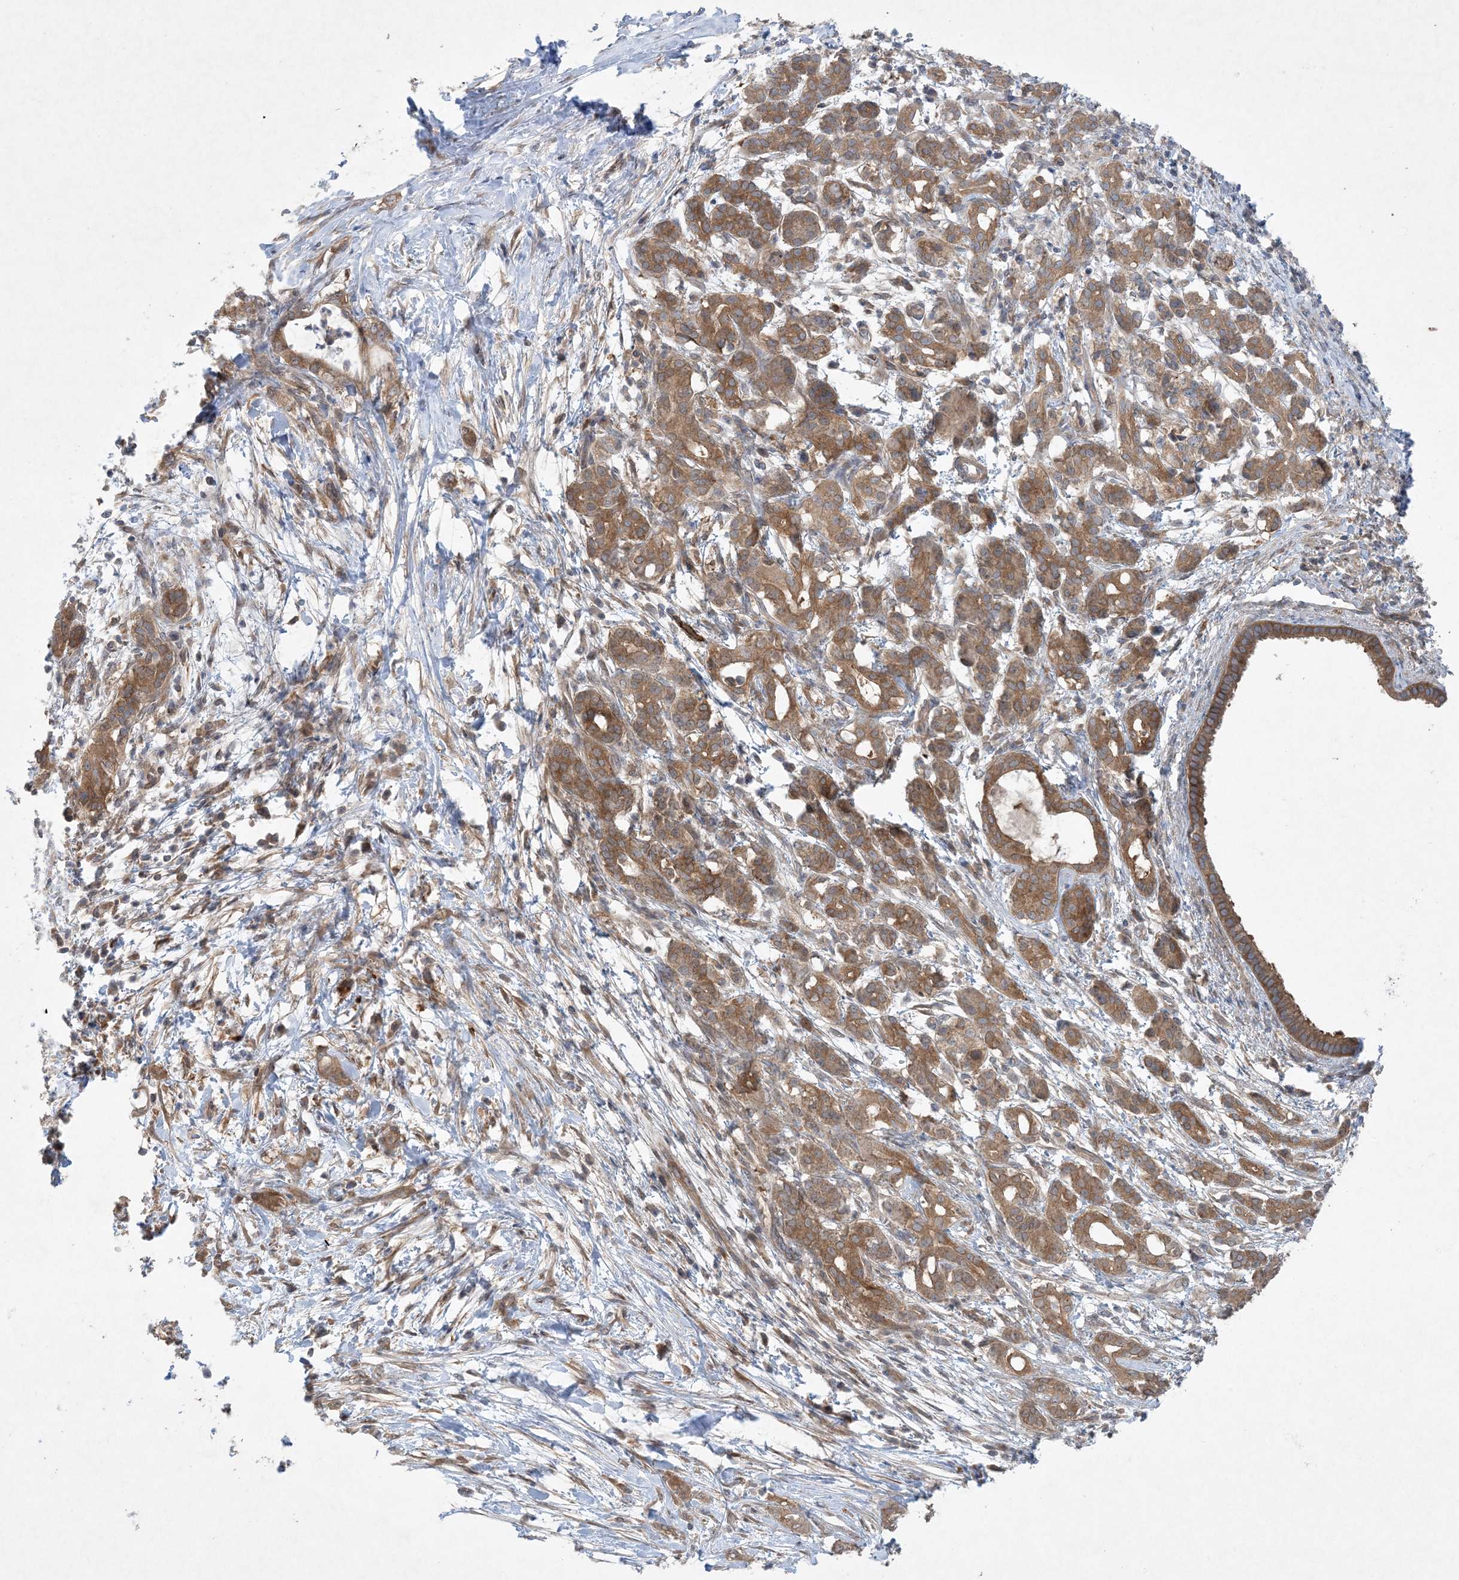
{"staining": {"intensity": "moderate", "quantity": ">75%", "location": "cytoplasmic/membranous"}, "tissue": "pancreatic cancer", "cell_type": "Tumor cells", "image_type": "cancer", "snomed": [{"axis": "morphology", "description": "Adenocarcinoma, NOS"}, {"axis": "topography", "description": "Pancreas"}], "caption": "High-power microscopy captured an immunohistochemistry image of adenocarcinoma (pancreatic), revealing moderate cytoplasmic/membranous positivity in about >75% of tumor cells. (DAB = brown stain, brightfield microscopy at high magnification).", "gene": "STAM2", "patient": {"sex": "female", "age": 55}}